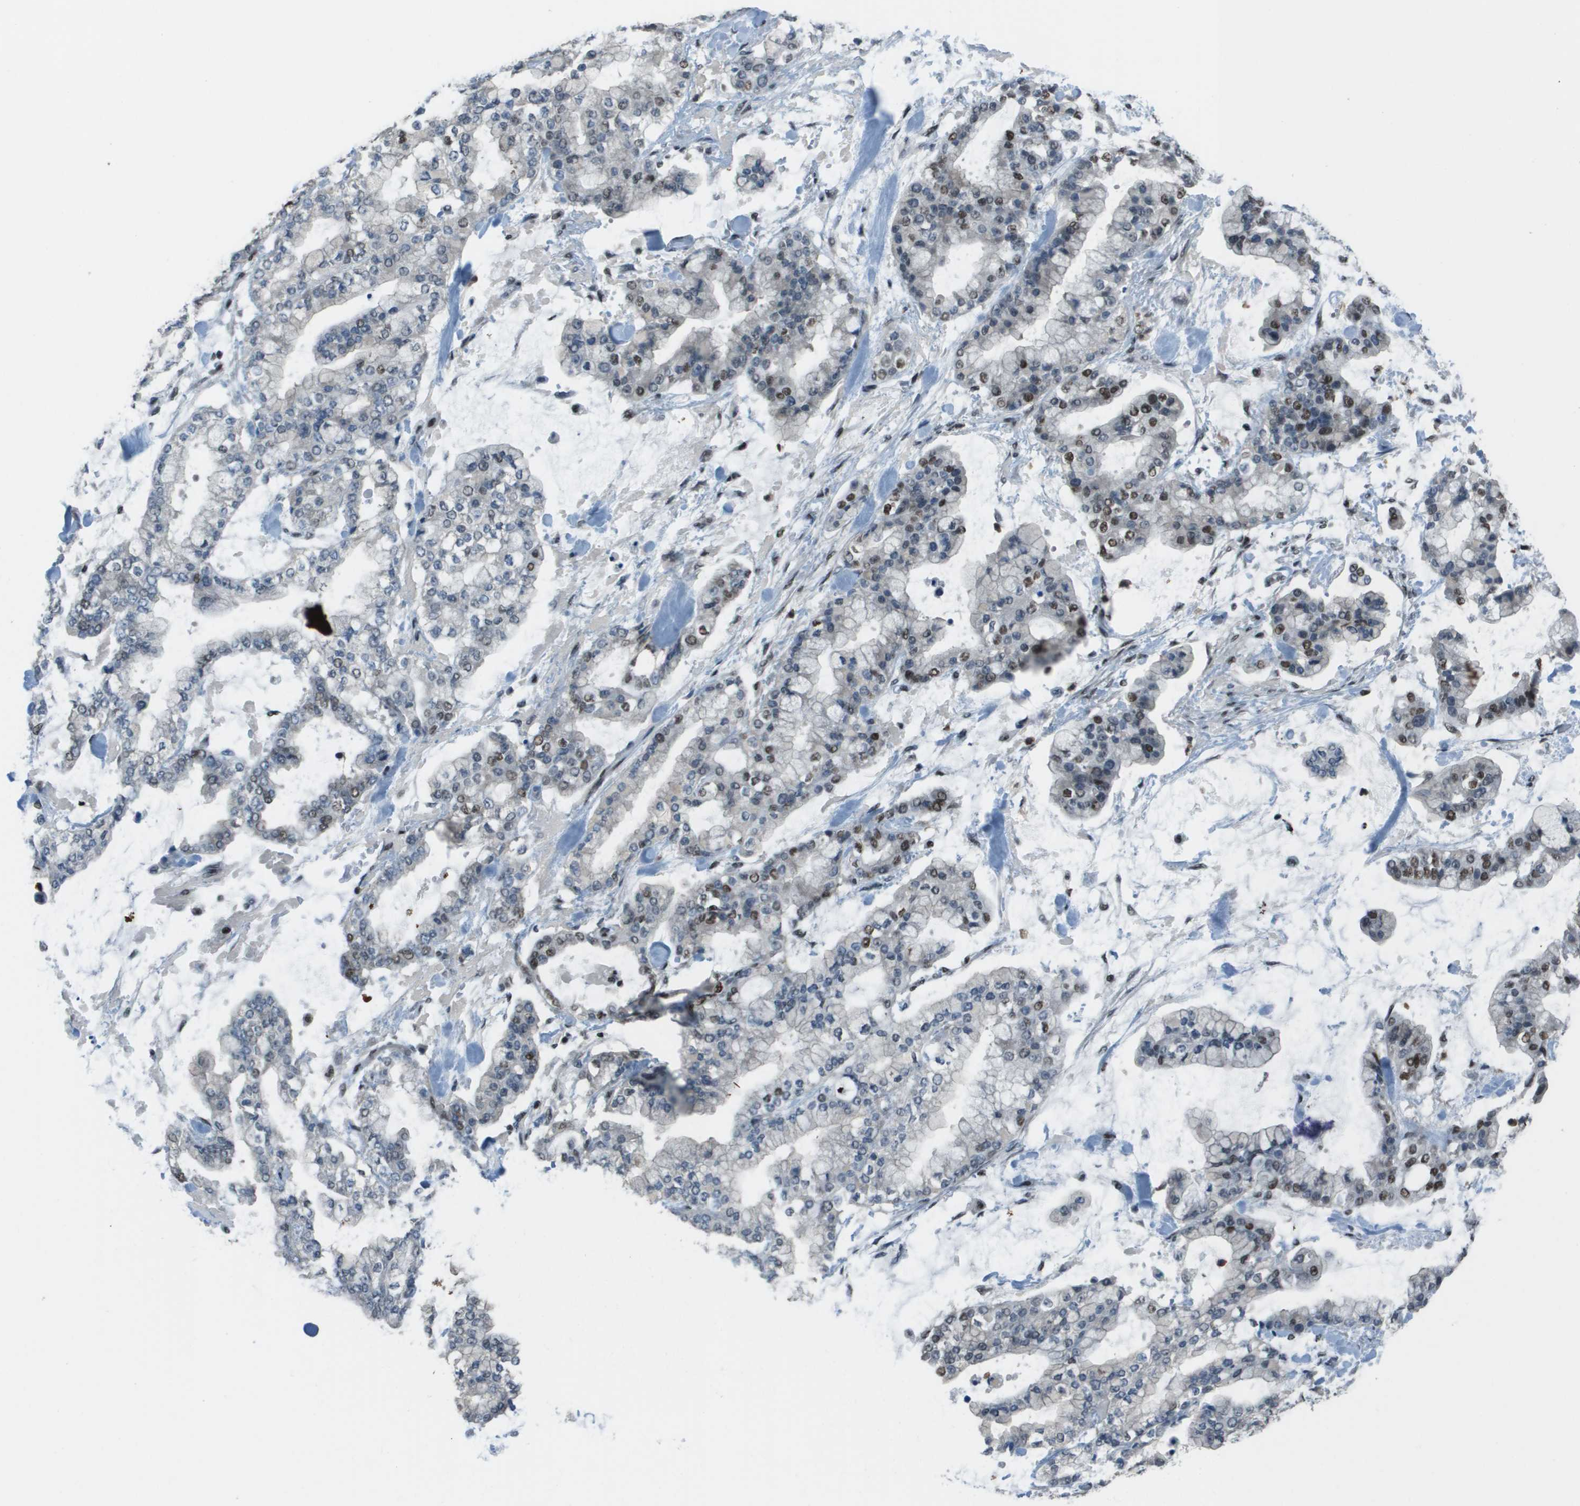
{"staining": {"intensity": "strong", "quantity": "<25%", "location": "nuclear"}, "tissue": "stomach cancer", "cell_type": "Tumor cells", "image_type": "cancer", "snomed": [{"axis": "morphology", "description": "Normal tissue, NOS"}, {"axis": "morphology", "description": "Adenocarcinoma, NOS"}, {"axis": "topography", "description": "Stomach, upper"}, {"axis": "topography", "description": "Stomach"}], "caption": "DAB (3,3'-diaminobenzidine) immunohistochemical staining of human stomach cancer exhibits strong nuclear protein expression in approximately <25% of tumor cells. (DAB IHC with brightfield microscopy, high magnification).", "gene": "DEPDC1", "patient": {"sex": "male", "age": 76}}